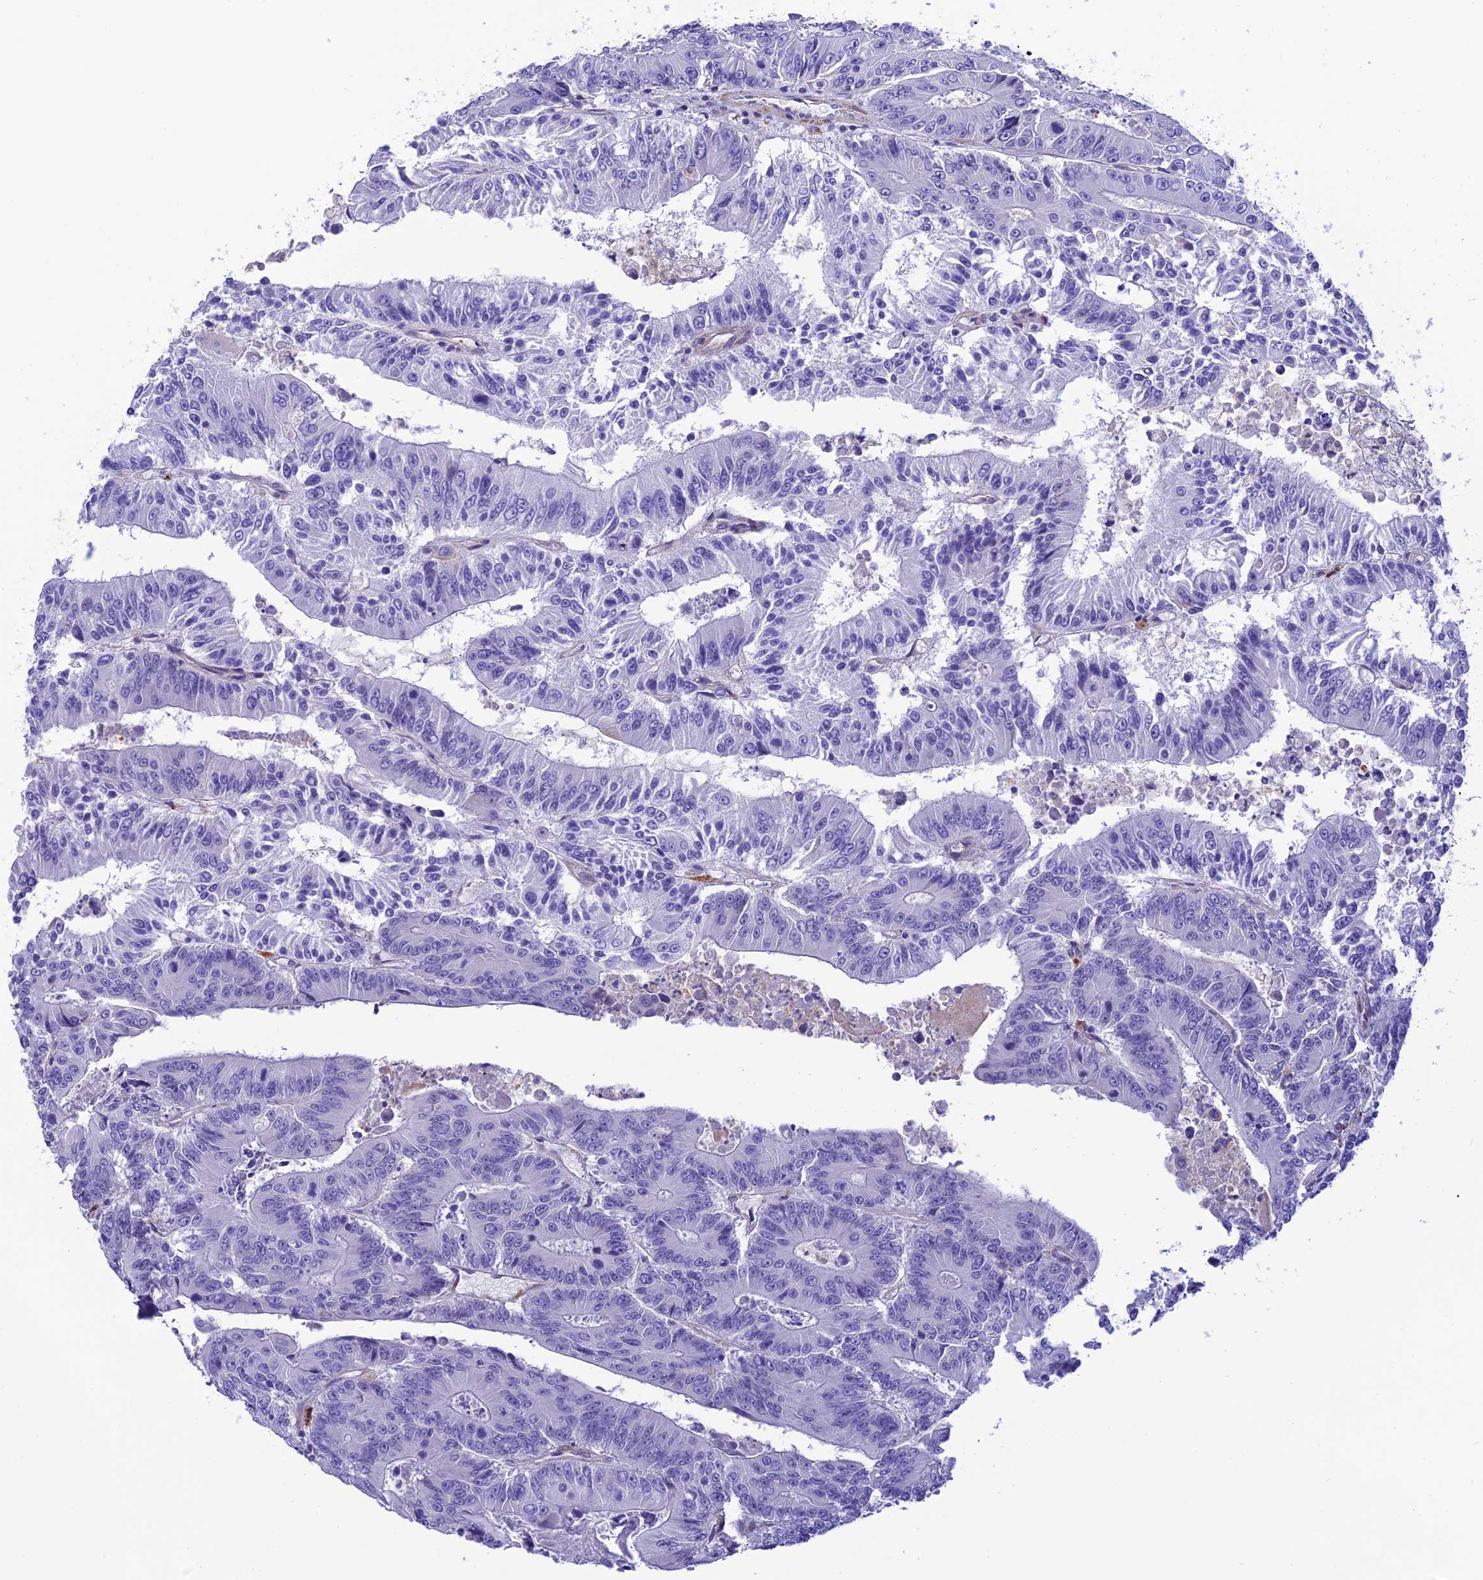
{"staining": {"intensity": "negative", "quantity": "none", "location": "none"}, "tissue": "colorectal cancer", "cell_type": "Tumor cells", "image_type": "cancer", "snomed": [{"axis": "morphology", "description": "Adenocarcinoma, NOS"}, {"axis": "topography", "description": "Colon"}], "caption": "DAB (3,3'-diaminobenzidine) immunohistochemical staining of human colorectal cancer exhibits no significant staining in tumor cells.", "gene": "ZDHHC16", "patient": {"sex": "male", "age": 83}}